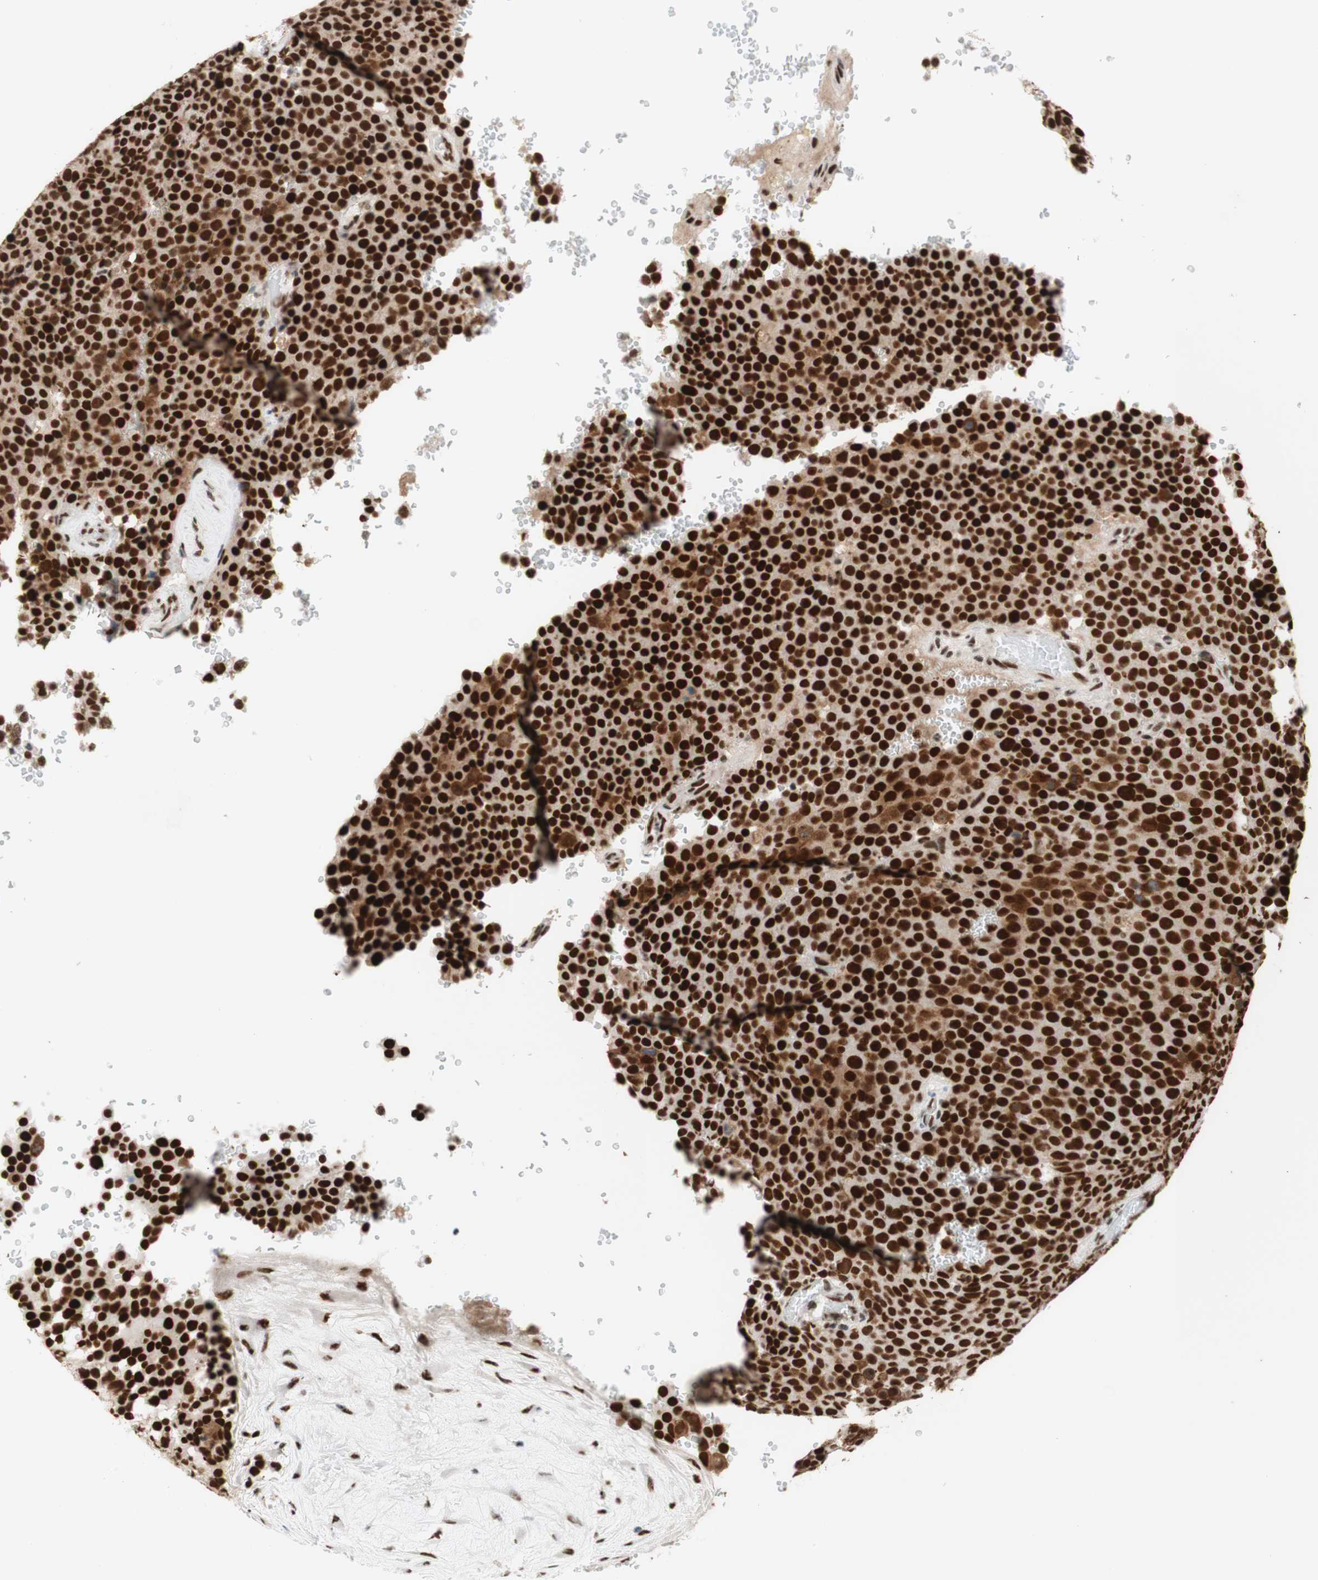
{"staining": {"intensity": "strong", "quantity": ">75%", "location": "nuclear"}, "tissue": "testis cancer", "cell_type": "Tumor cells", "image_type": "cancer", "snomed": [{"axis": "morphology", "description": "Seminoma, NOS"}, {"axis": "topography", "description": "Testis"}], "caption": "Immunohistochemical staining of human testis cancer (seminoma) exhibits high levels of strong nuclear expression in approximately >75% of tumor cells.", "gene": "PRPF19", "patient": {"sex": "male", "age": 71}}